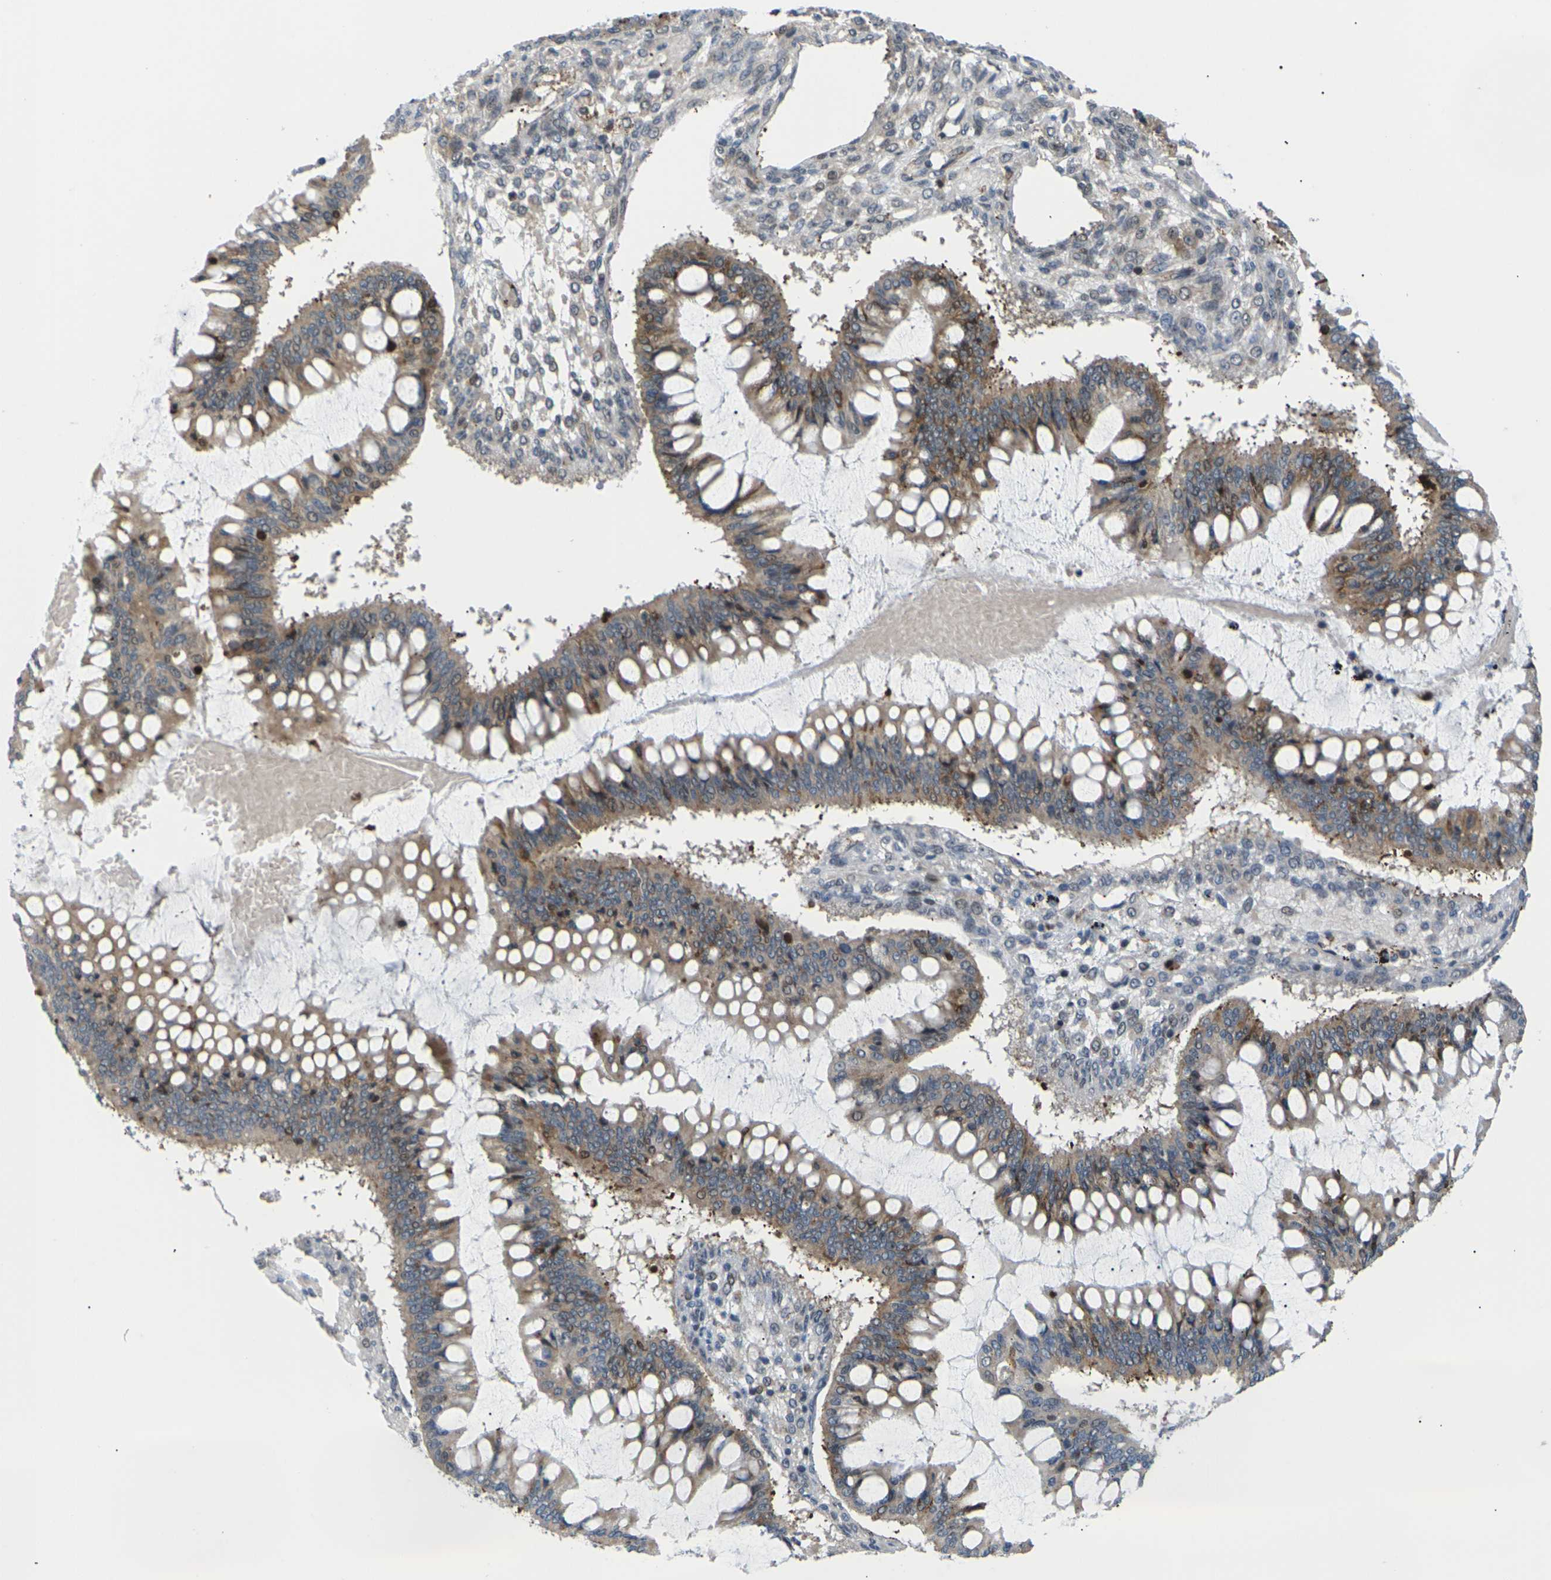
{"staining": {"intensity": "moderate", "quantity": ">75%", "location": "cytoplasmic/membranous"}, "tissue": "ovarian cancer", "cell_type": "Tumor cells", "image_type": "cancer", "snomed": [{"axis": "morphology", "description": "Cystadenocarcinoma, mucinous, NOS"}, {"axis": "topography", "description": "Ovary"}], "caption": "The image exhibits a brown stain indicating the presence of a protein in the cytoplasmic/membranous of tumor cells in ovarian cancer.", "gene": "RPS6KA3", "patient": {"sex": "female", "age": 73}}